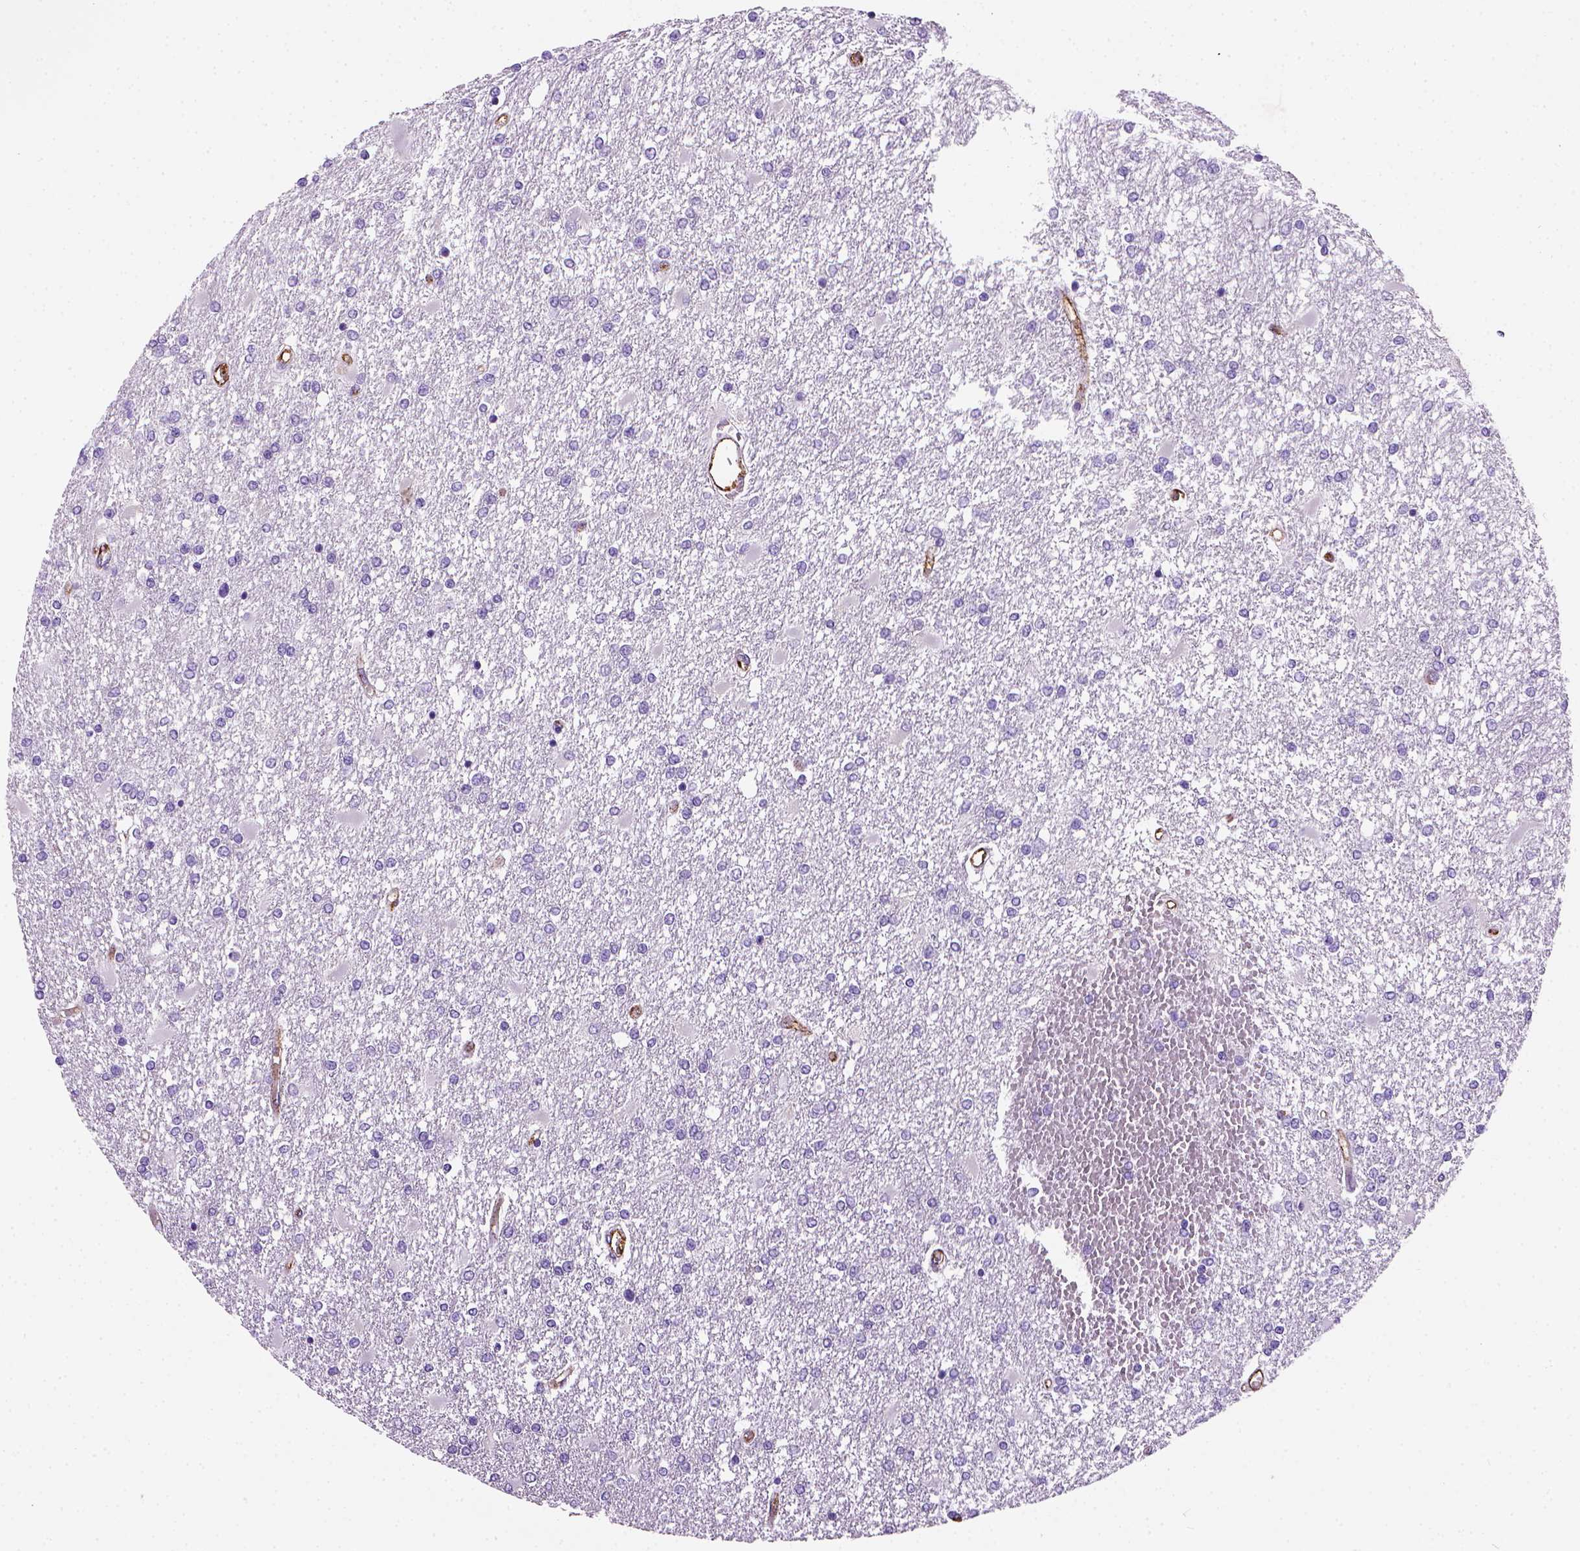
{"staining": {"intensity": "negative", "quantity": "none", "location": "none"}, "tissue": "glioma", "cell_type": "Tumor cells", "image_type": "cancer", "snomed": [{"axis": "morphology", "description": "Glioma, malignant, High grade"}, {"axis": "topography", "description": "Cerebral cortex"}], "caption": "This is an immunohistochemistry histopathology image of glioma. There is no expression in tumor cells.", "gene": "VWF", "patient": {"sex": "male", "age": 79}}